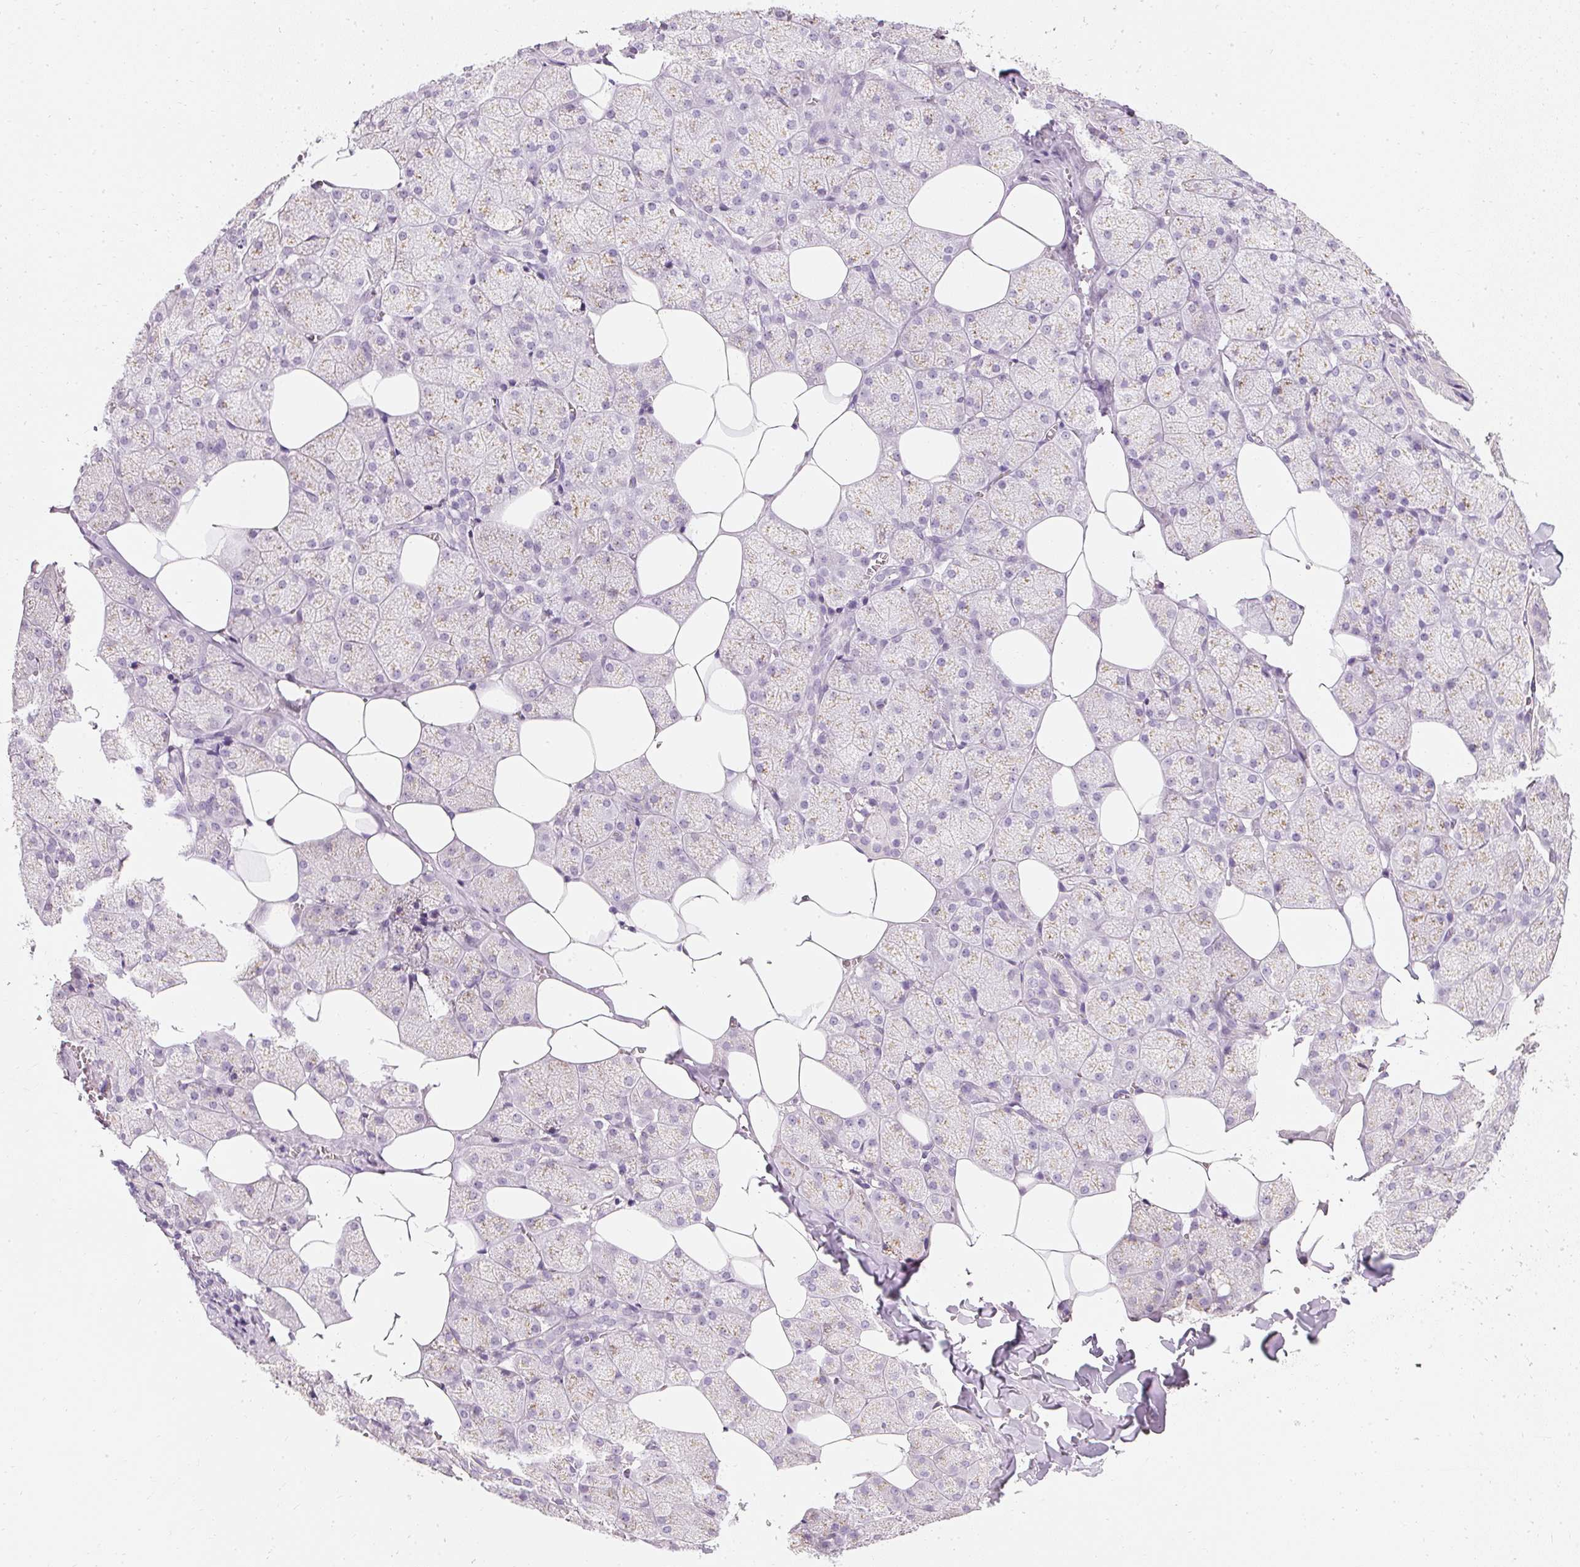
{"staining": {"intensity": "weak", "quantity": "<25%", "location": "cytoplasmic/membranous"}, "tissue": "salivary gland", "cell_type": "Glandular cells", "image_type": "normal", "snomed": [{"axis": "morphology", "description": "Normal tissue, NOS"}, {"axis": "topography", "description": "Salivary gland"}, {"axis": "topography", "description": "Peripheral nerve tissue"}], "caption": "This is an IHC histopathology image of unremarkable human salivary gland. There is no positivity in glandular cells.", "gene": "ELAVL3", "patient": {"sex": "male", "age": 38}}